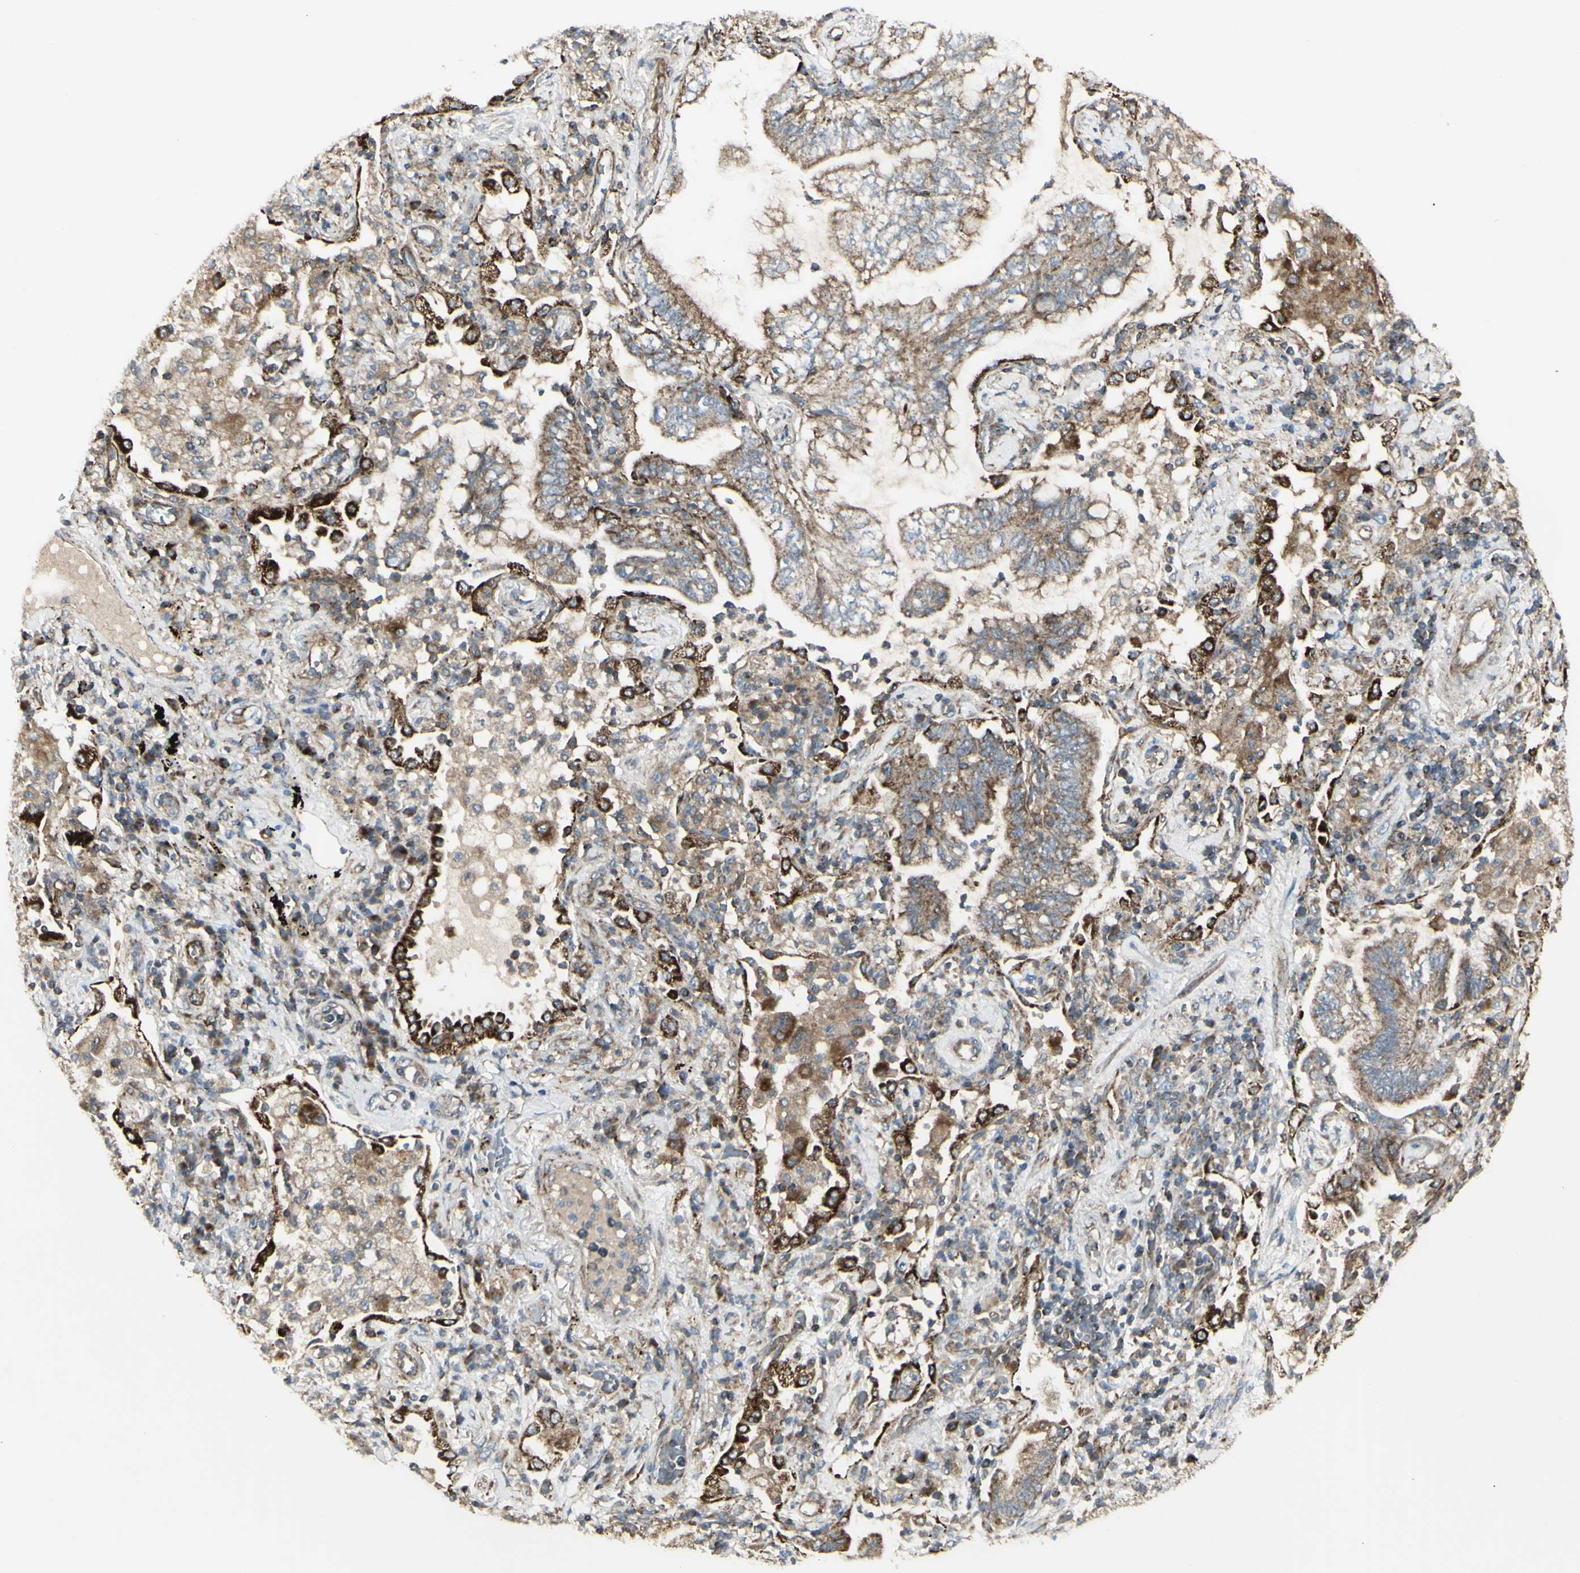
{"staining": {"intensity": "strong", "quantity": "25%-75%", "location": "cytoplasmic/membranous"}, "tissue": "lung cancer", "cell_type": "Tumor cells", "image_type": "cancer", "snomed": [{"axis": "morphology", "description": "Normal tissue, NOS"}, {"axis": "morphology", "description": "Adenocarcinoma, NOS"}, {"axis": "topography", "description": "Bronchus"}, {"axis": "topography", "description": "Lung"}], "caption": "Tumor cells demonstrate strong cytoplasmic/membranous staining in about 25%-75% of cells in lung adenocarcinoma.", "gene": "CYB5R1", "patient": {"sex": "female", "age": 70}}